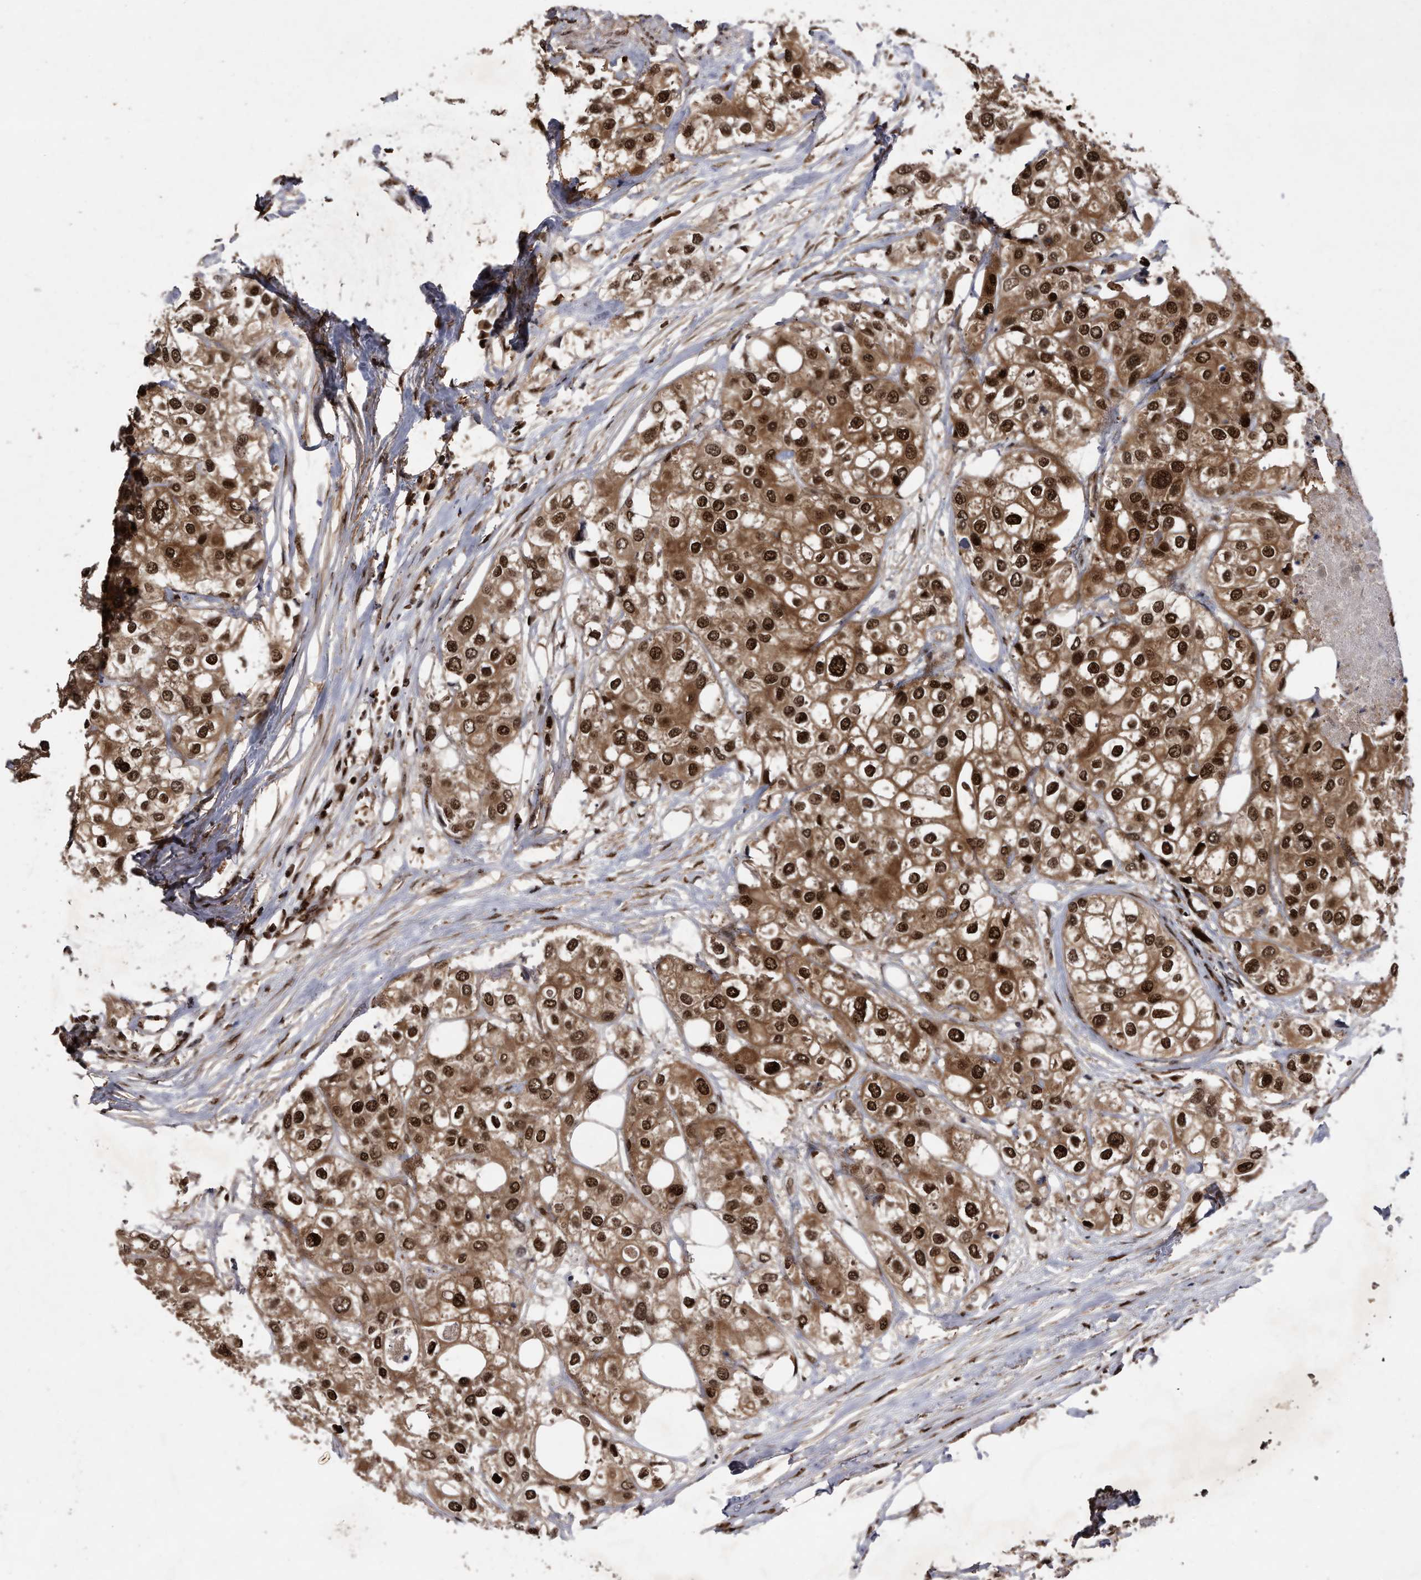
{"staining": {"intensity": "strong", "quantity": ">75%", "location": "cytoplasmic/membranous,nuclear"}, "tissue": "urothelial cancer", "cell_type": "Tumor cells", "image_type": "cancer", "snomed": [{"axis": "morphology", "description": "Urothelial carcinoma, High grade"}, {"axis": "topography", "description": "Urinary bladder"}], "caption": "Immunohistochemical staining of human high-grade urothelial carcinoma shows high levels of strong cytoplasmic/membranous and nuclear protein staining in approximately >75% of tumor cells.", "gene": "RAD23B", "patient": {"sex": "male", "age": 64}}